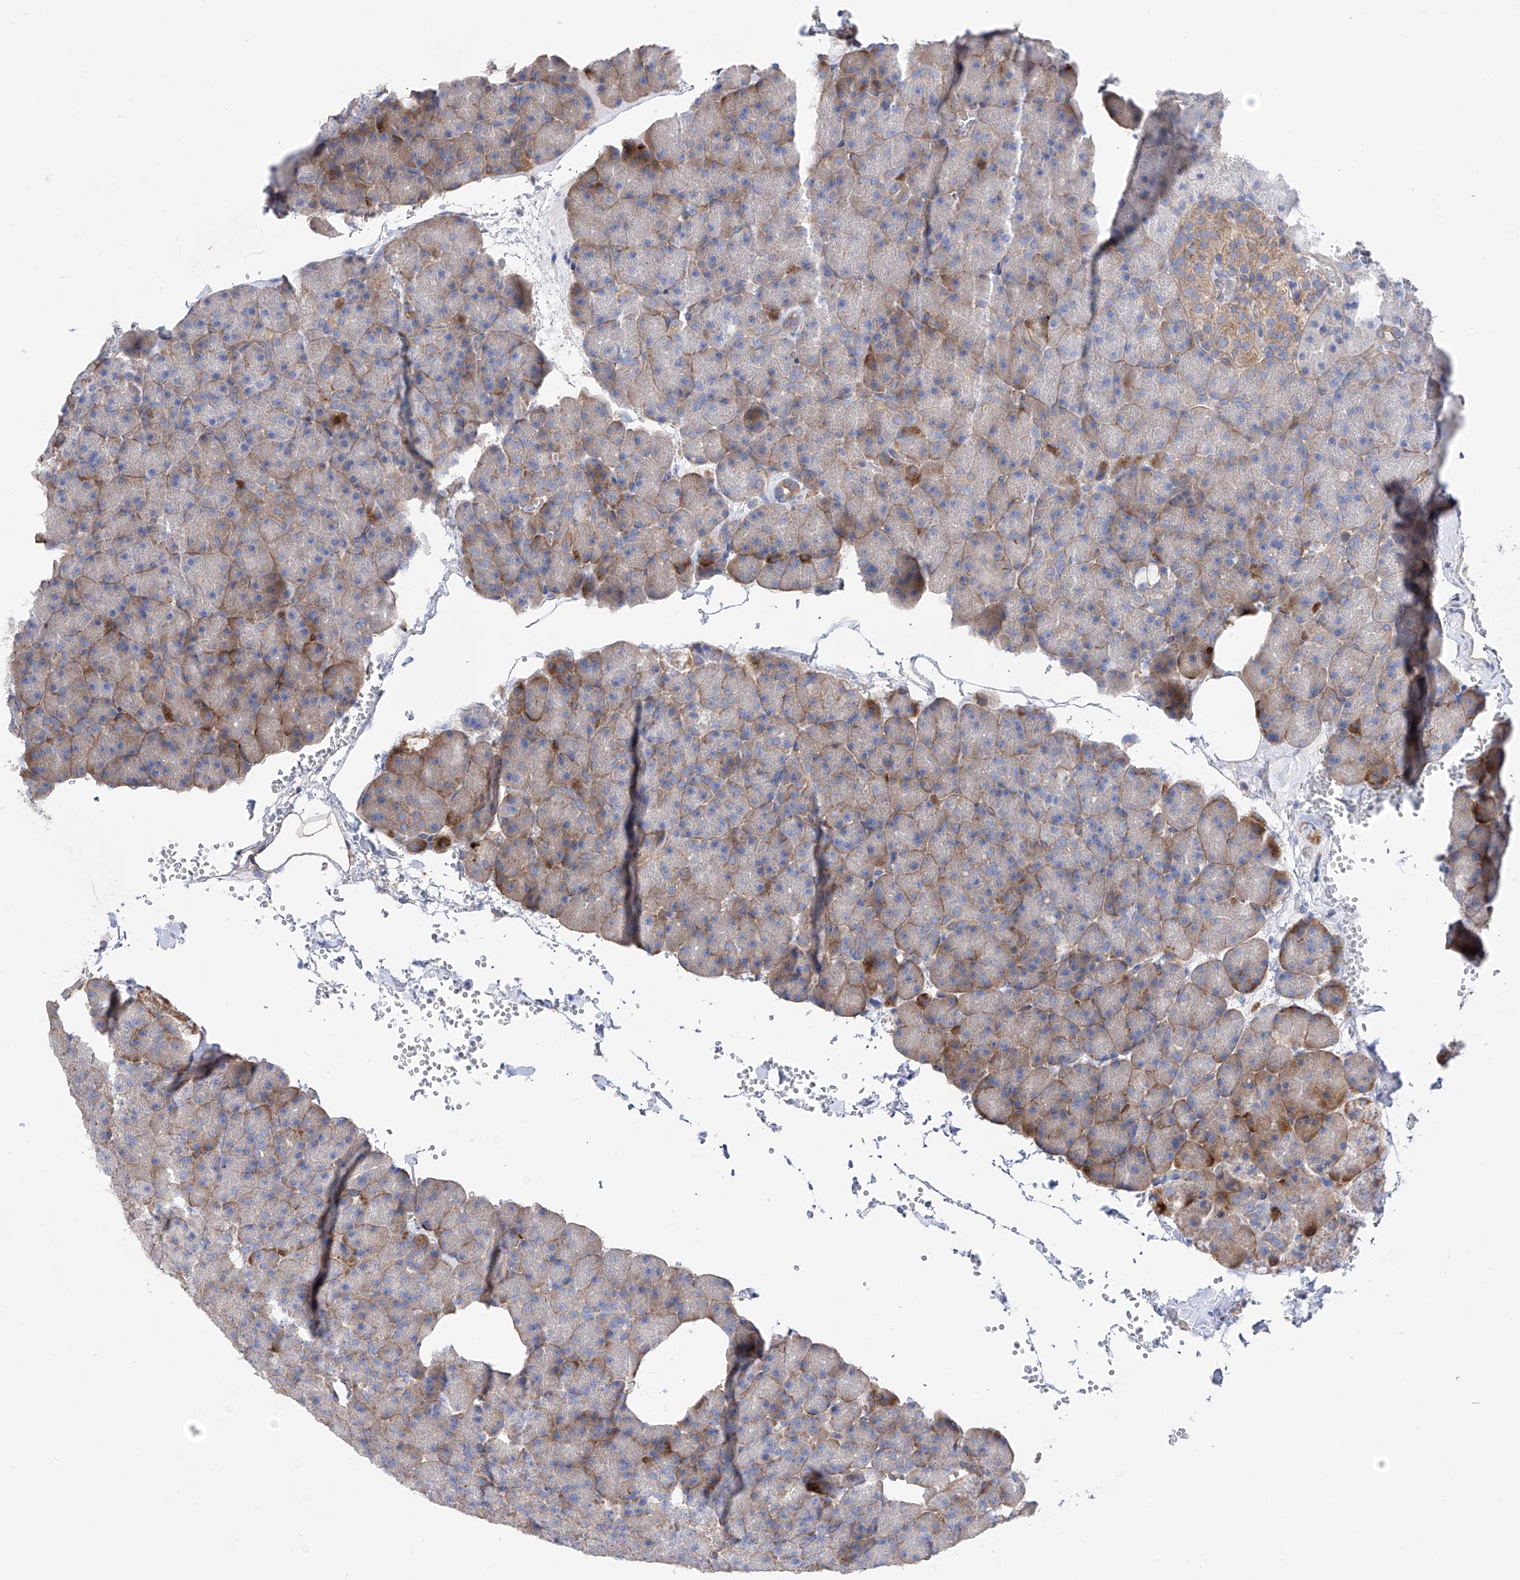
{"staining": {"intensity": "moderate", "quantity": "25%-75%", "location": "cytoplasmic/membranous"}, "tissue": "pancreas", "cell_type": "Exocrine glandular cells", "image_type": "normal", "snomed": [{"axis": "morphology", "description": "Normal tissue, NOS"}, {"axis": "morphology", "description": "Carcinoid, malignant, NOS"}, {"axis": "topography", "description": "Pancreas"}], "caption": "The immunohistochemical stain labels moderate cytoplasmic/membranous staining in exocrine glandular cells of normal pancreas. Using DAB (3,3'-diaminobenzidine) (brown) and hematoxylin (blue) stains, captured at high magnification using brightfield microscopy.", "gene": "ZNF653", "patient": {"sex": "female", "age": 35}}